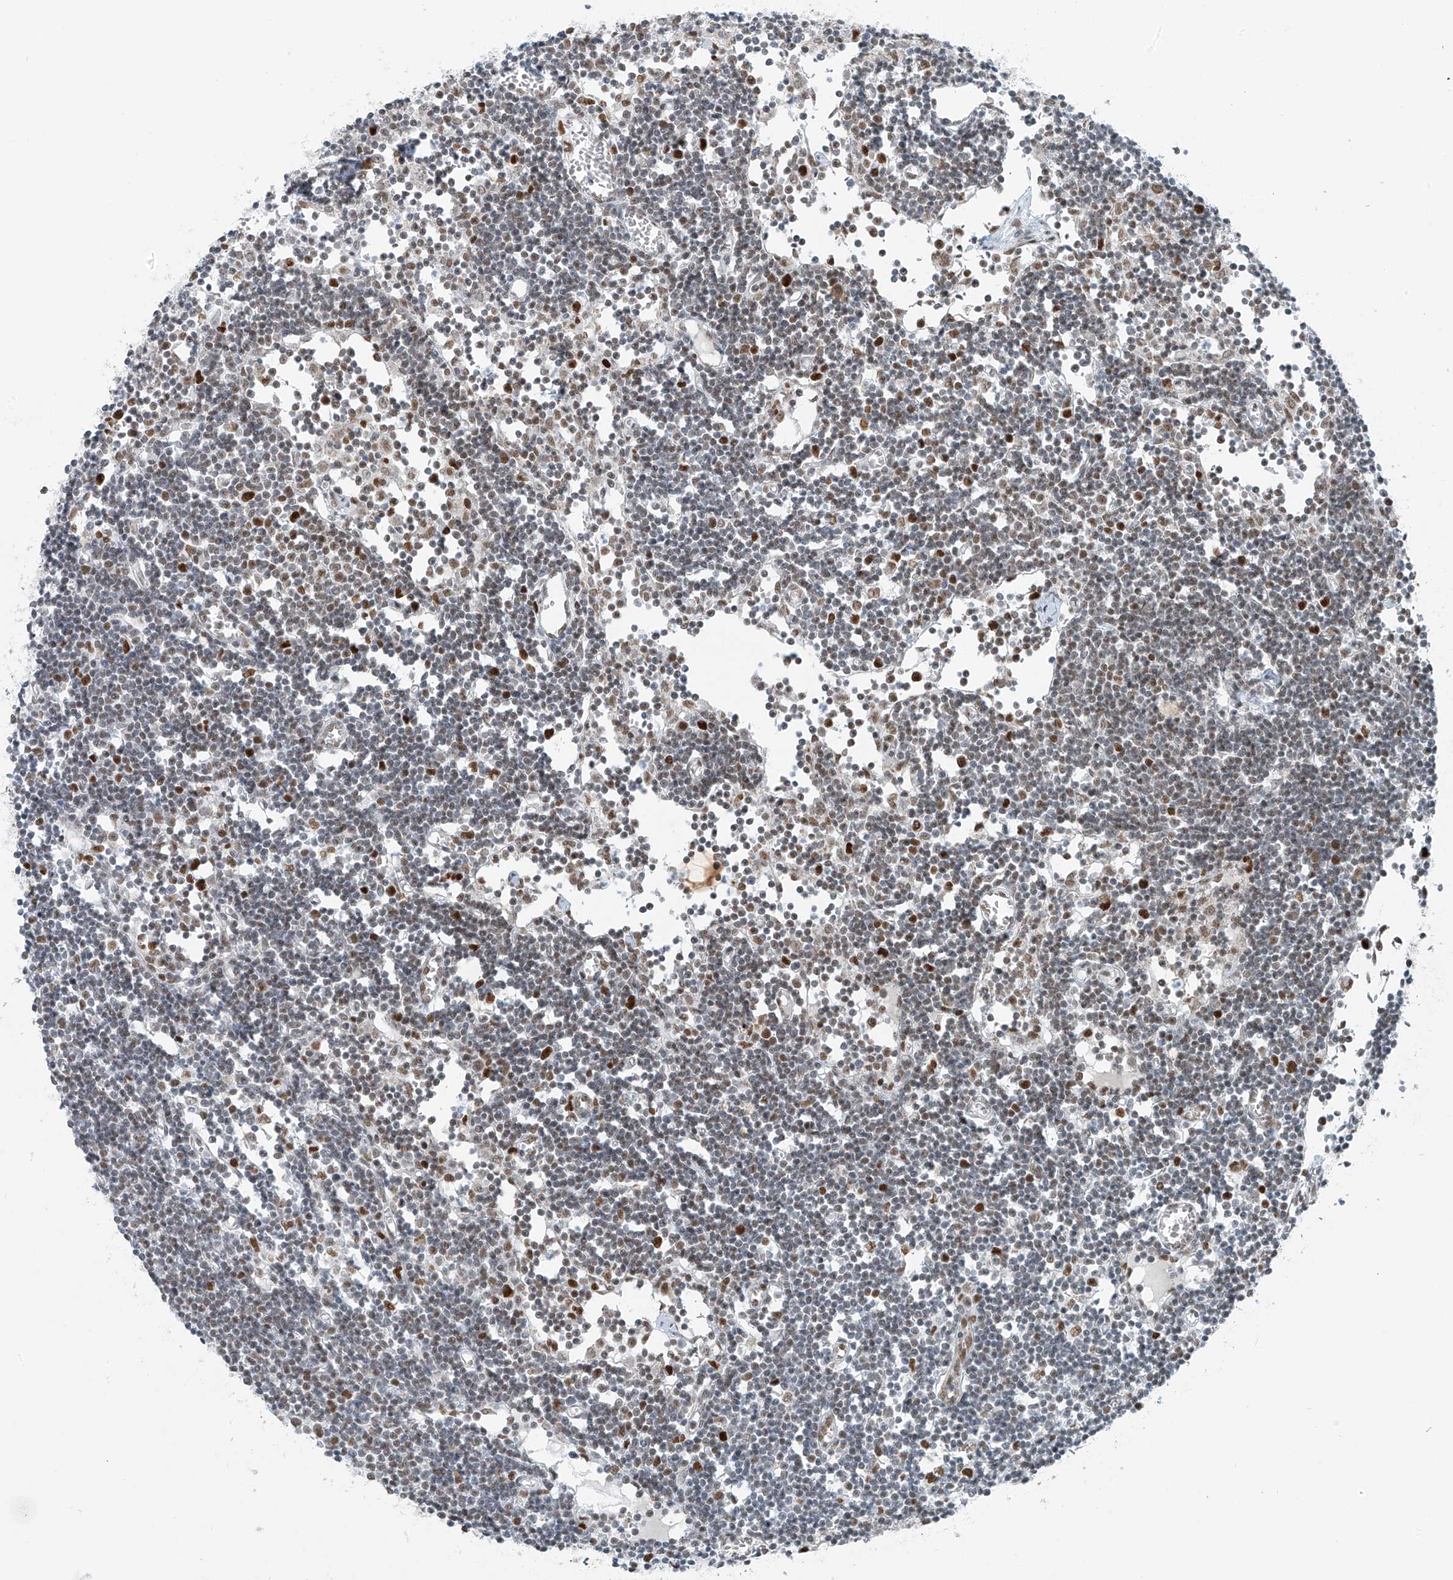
{"staining": {"intensity": "moderate", "quantity": "25%-75%", "location": "nuclear"}, "tissue": "lymph node", "cell_type": "Germinal center cells", "image_type": "normal", "snomed": [{"axis": "morphology", "description": "Normal tissue, NOS"}, {"axis": "topography", "description": "Lymph node"}], "caption": "A brown stain labels moderate nuclear staining of a protein in germinal center cells of unremarkable lymph node. (DAB IHC with brightfield microscopy, high magnification).", "gene": "WRNIP1", "patient": {"sex": "female", "age": 11}}